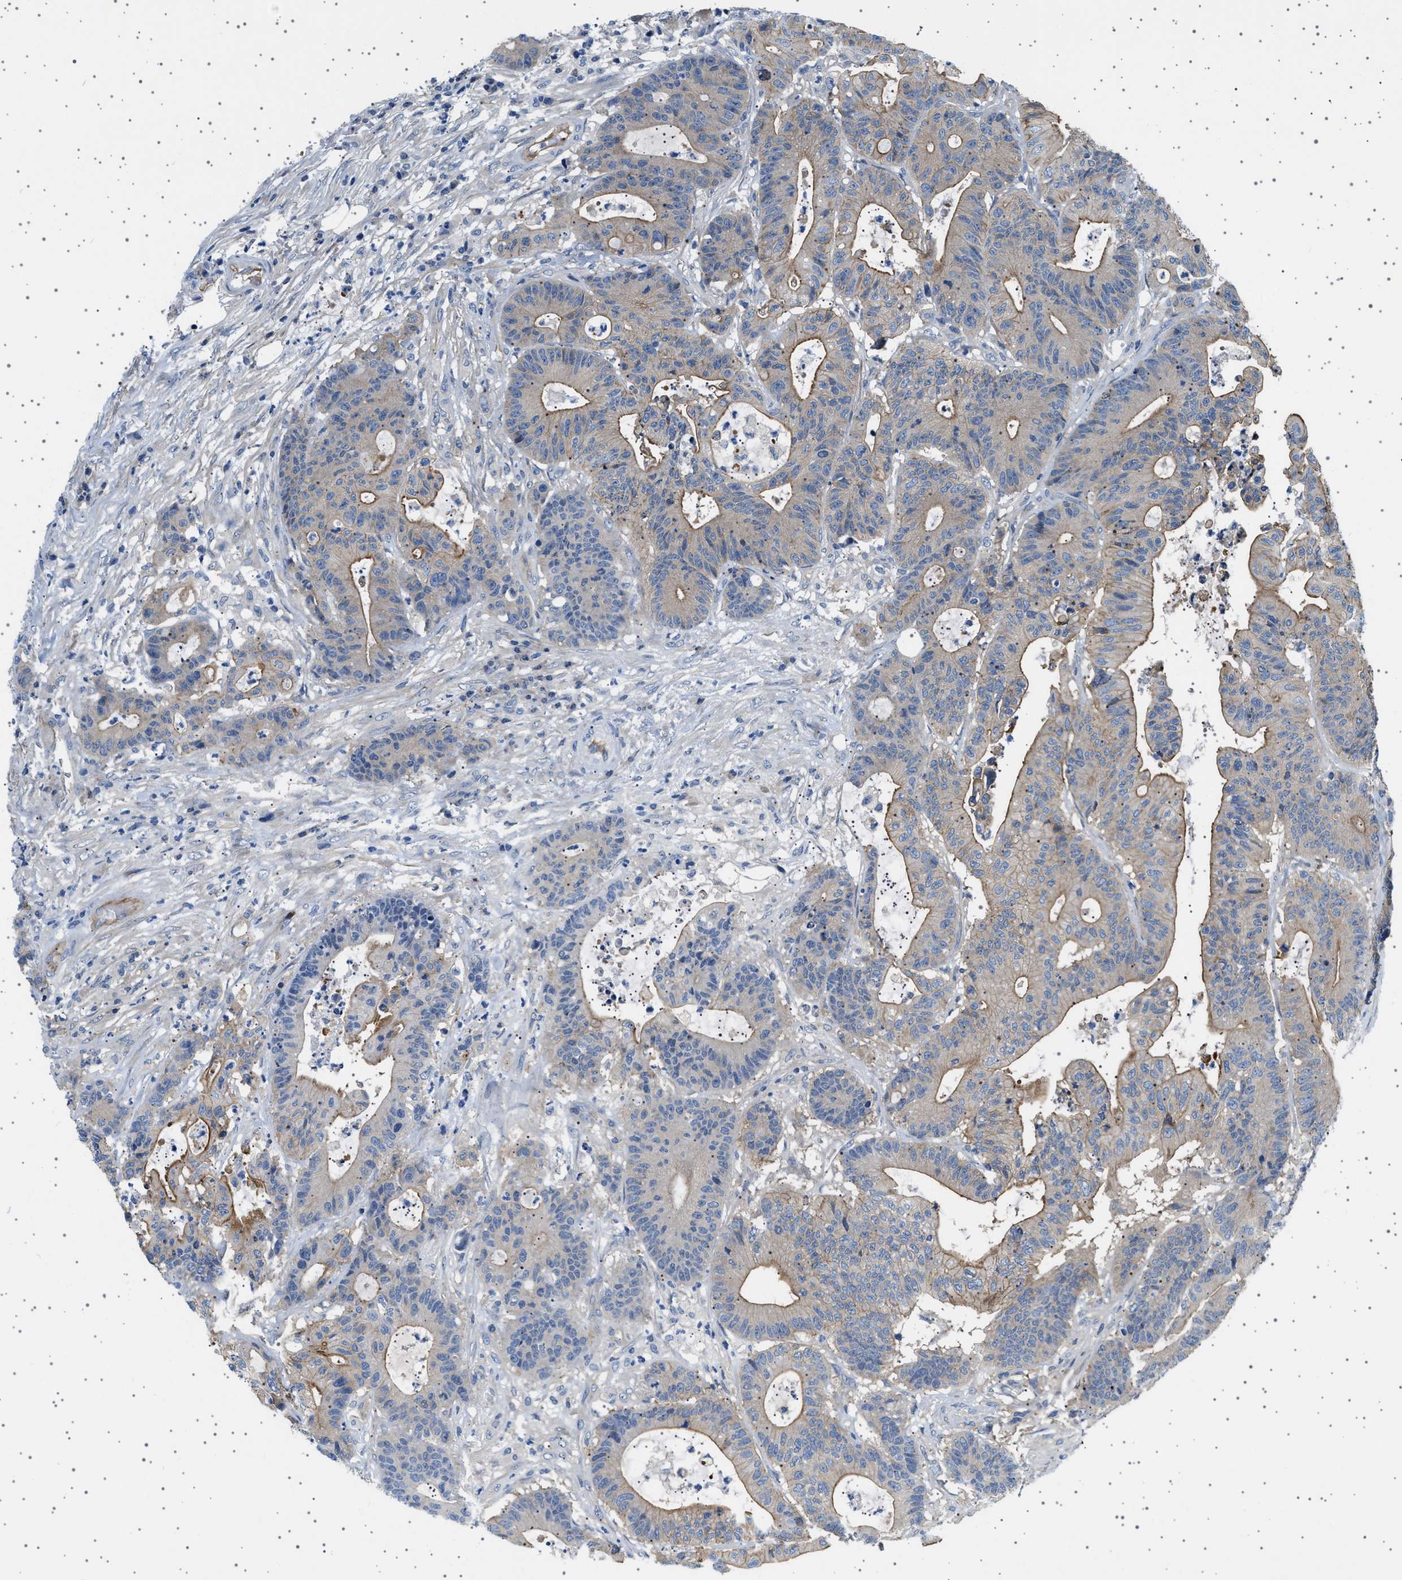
{"staining": {"intensity": "moderate", "quantity": "25%-75%", "location": "cytoplasmic/membranous"}, "tissue": "colorectal cancer", "cell_type": "Tumor cells", "image_type": "cancer", "snomed": [{"axis": "morphology", "description": "Adenocarcinoma, NOS"}, {"axis": "topography", "description": "Colon"}], "caption": "Immunohistochemical staining of human colorectal cancer shows moderate cytoplasmic/membranous protein expression in about 25%-75% of tumor cells.", "gene": "PLPP6", "patient": {"sex": "female", "age": 84}}